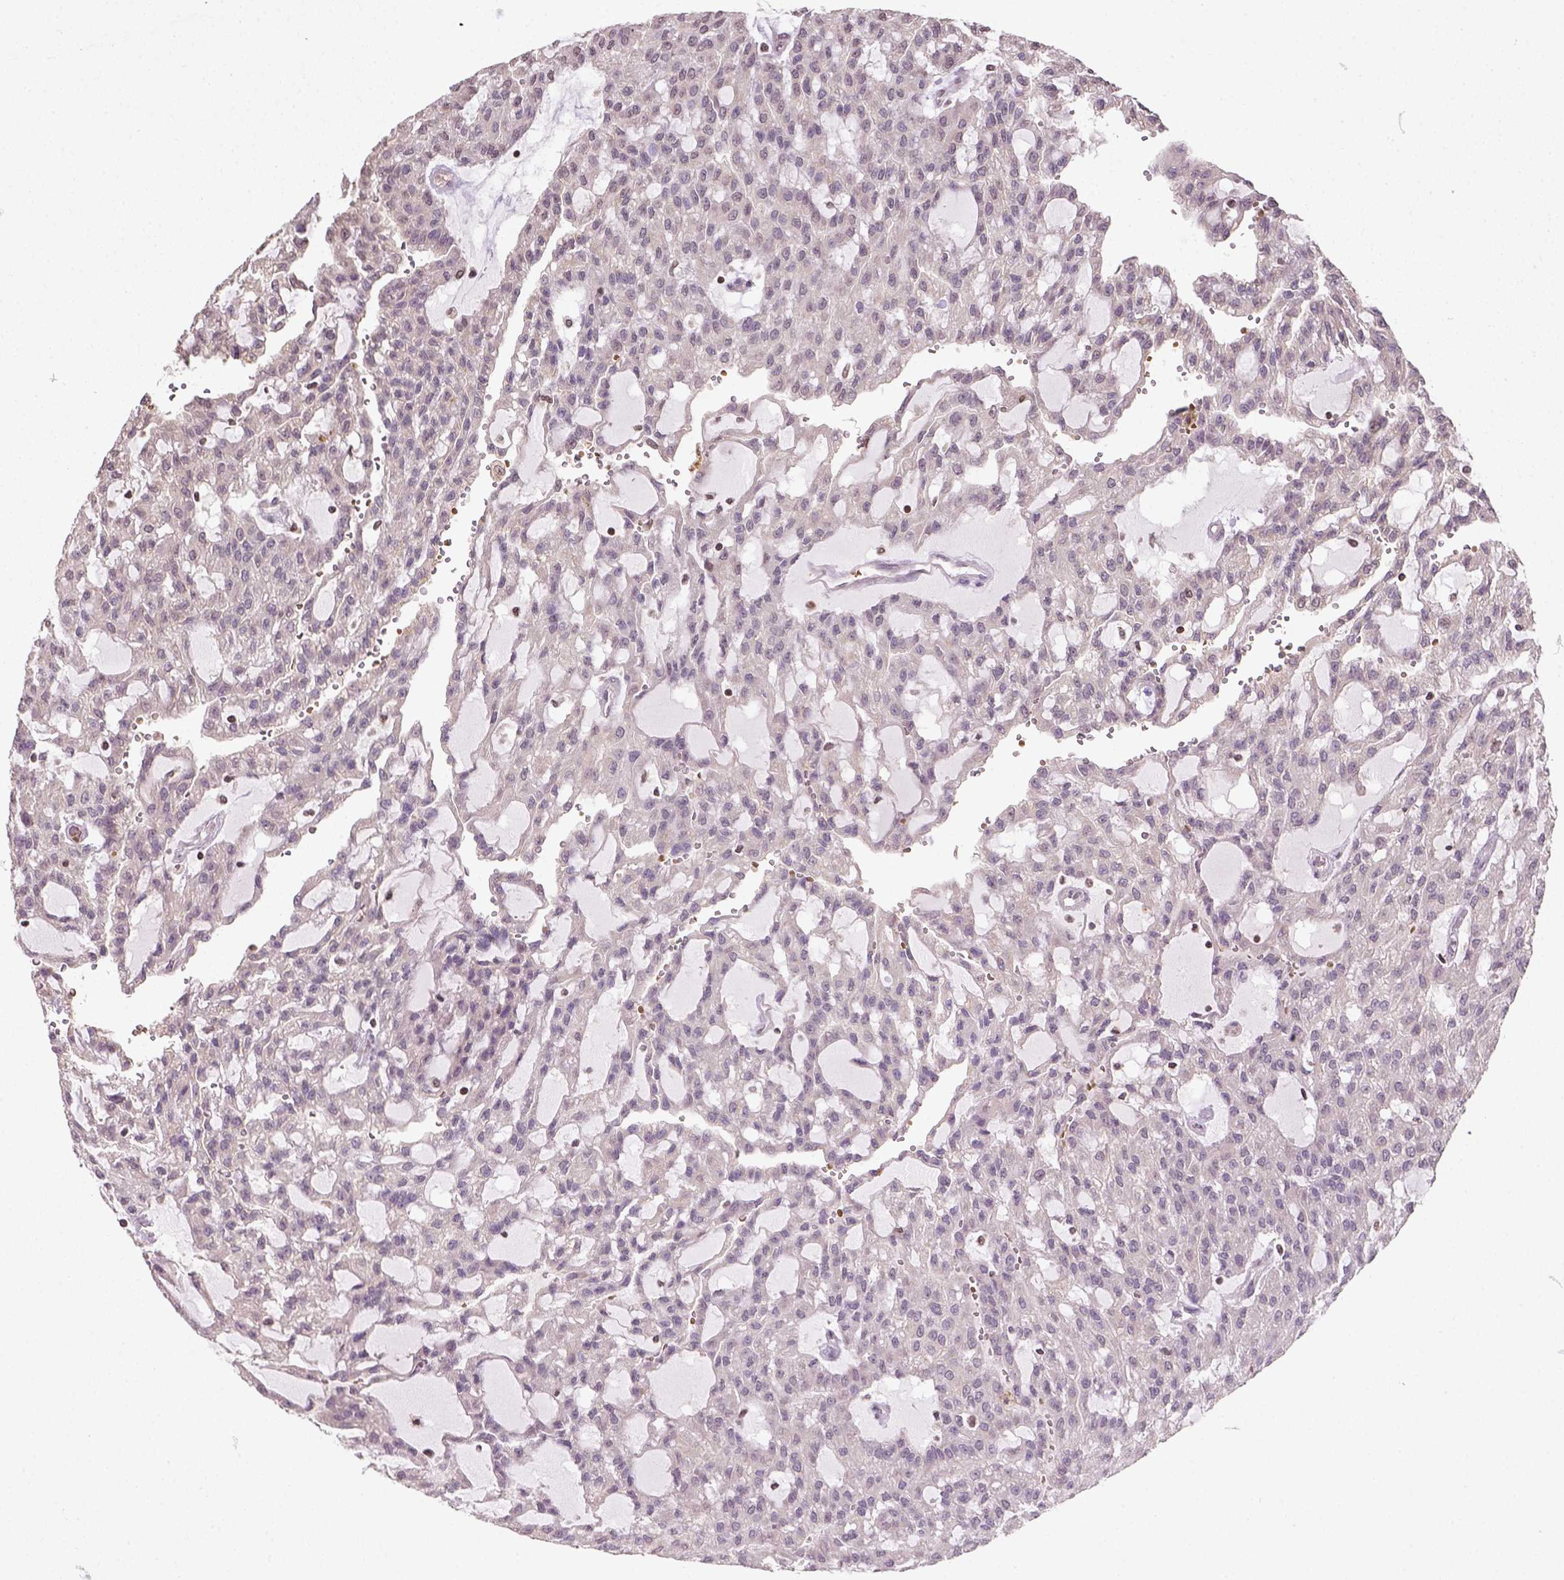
{"staining": {"intensity": "negative", "quantity": "none", "location": "none"}, "tissue": "renal cancer", "cell_type": "Tumor cells", "image_type": "cancer", "snomed": [{"axis": "morphology", "description": "Adenocarcinoma, NOS"}, {"axis": "topography", "description": "Kidney"}], "caption": "Human renal cancer (adenocarcinoma) stained for a protein using immunohistochemistry exhibits no expression in tumor cells.", "gene": "NUDT3", "patient": {"sex": "male", "age": 63}}